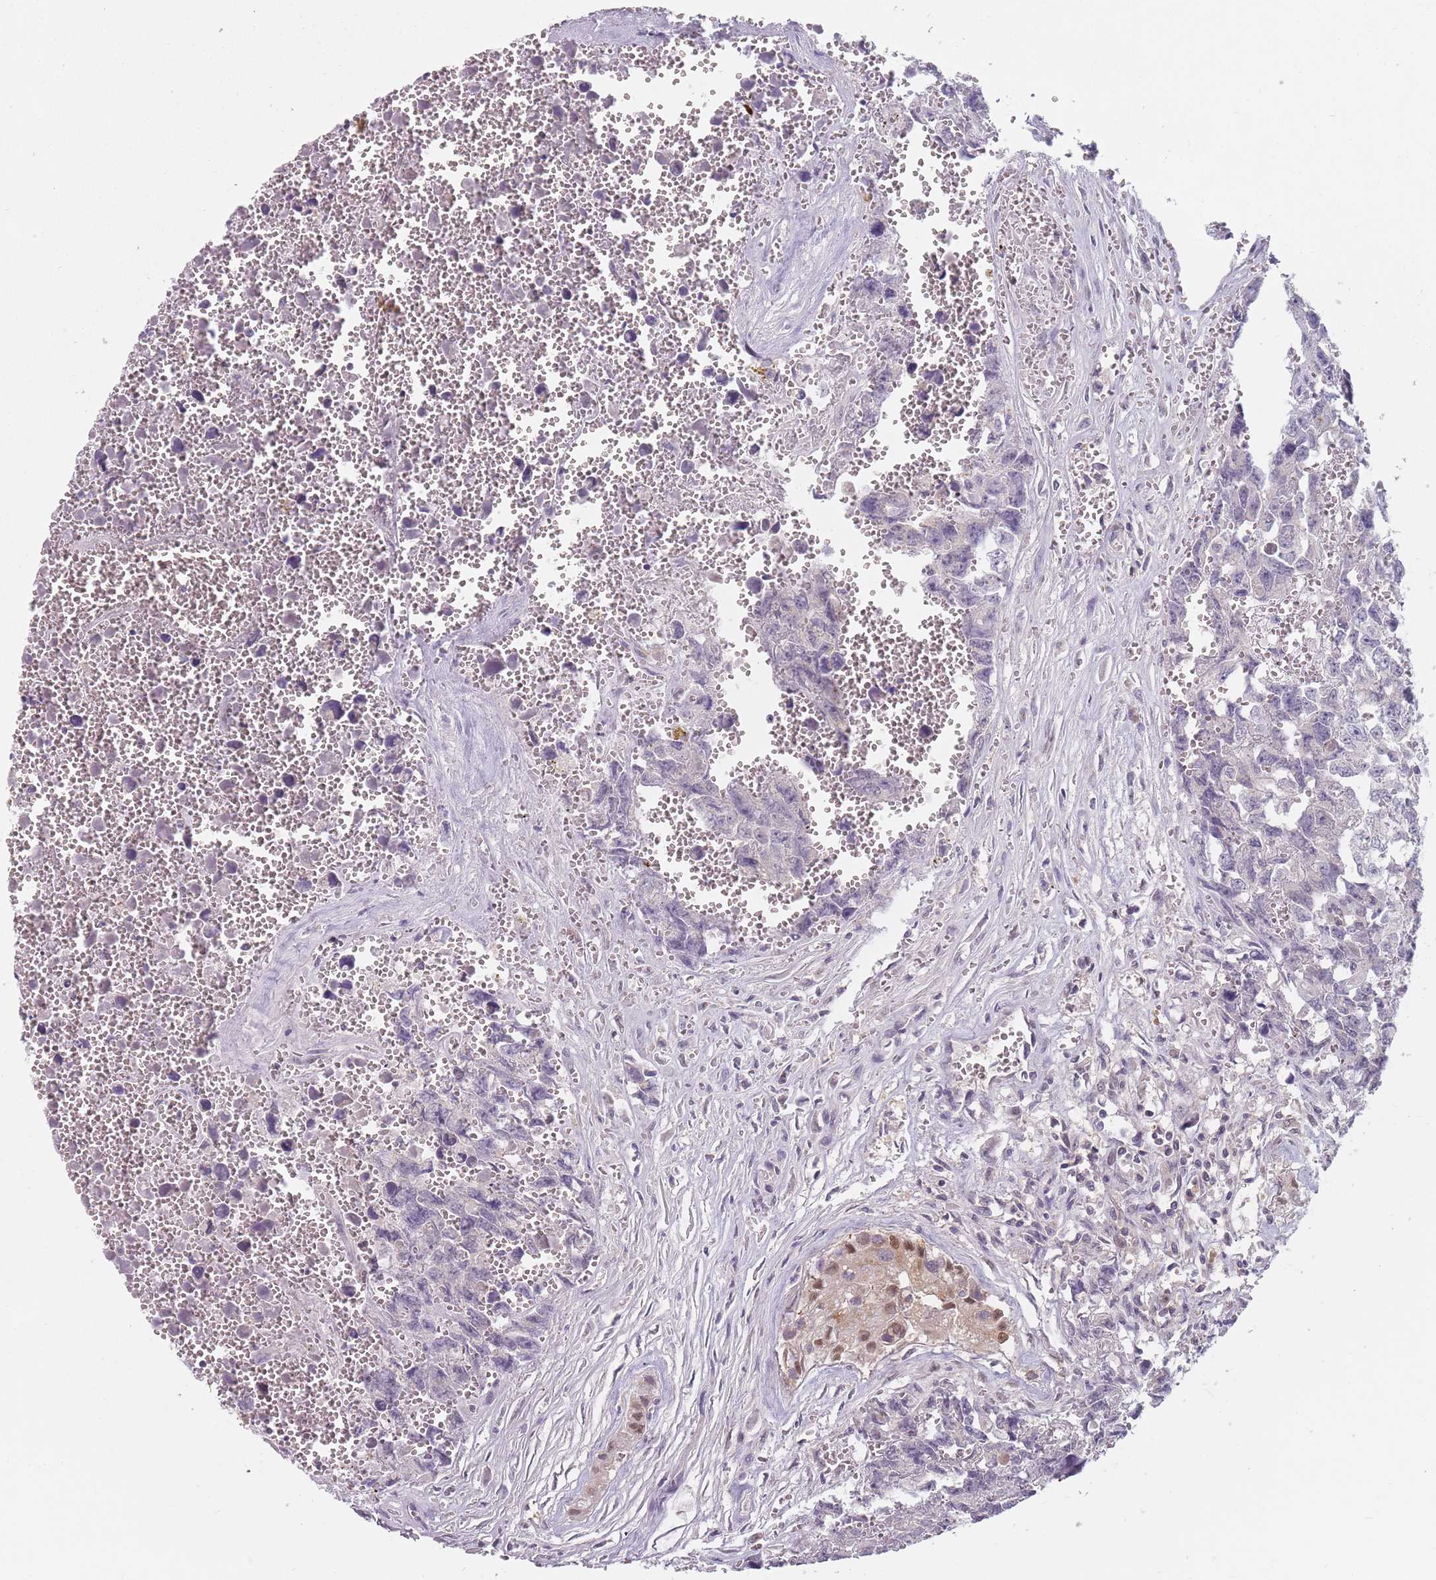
{"staining": {"intensity": "negative", "quantity": "none", "location": "none"}, "tissue": "testis cancer", "cell_type": "Tumor cells", "image_type": "cancer", "snomed": [{"axis": "morphology", "description": "Carcinoma, Embryonal, NOS"}, {"axis": "topography", "description": "Testis"}], "caption": "This histopathology image is of embryonal carcinoma (testis) stained with IHC to label a protein in brown with the nuclei are counter-stained blue. There is no staining in tumor cells.", "gene": "NAXE", "patient": {"sex": "male", "age": 31}}